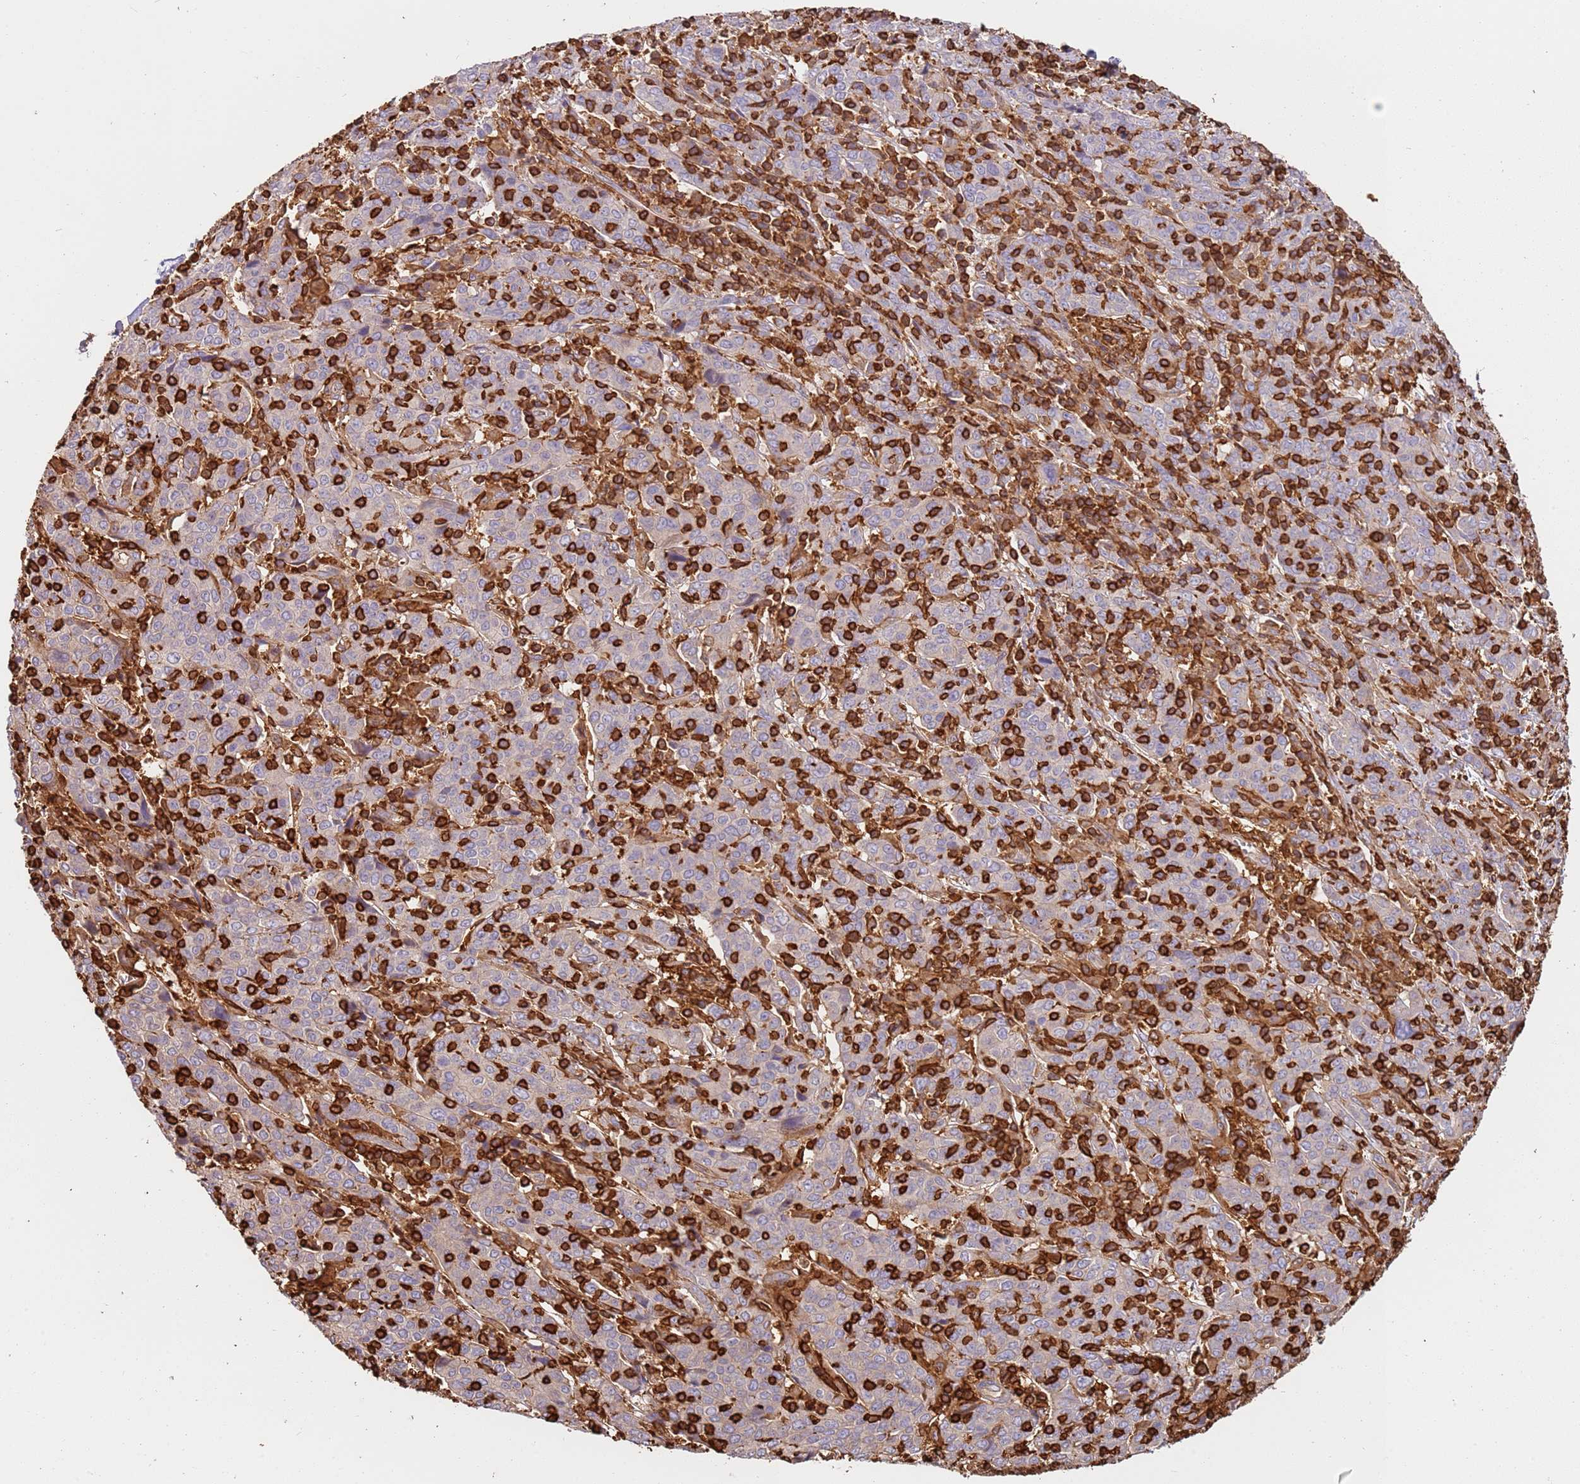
{"staining": {"intensity": "negative", "quantity": "none", "location": "none"}, "tissue": "cervical cancer", "cell_type": "Tumor cells", "image_type": "cancer", "snomed": [{"axis": "morphology", "description": "Squamous cell carcinoma, NOS"}, {"axis": "topography", "description": "Cervix"}], "caption": "Immunohistochemical staining of squamous cell carcinoma (cervical) demonstrates no significant positivity in tumor cells. (Brightfield microscopy of DAB IHC at high magnification).", "gene": "OR6P1", "patient": {"sex": "female", "age": 67}}